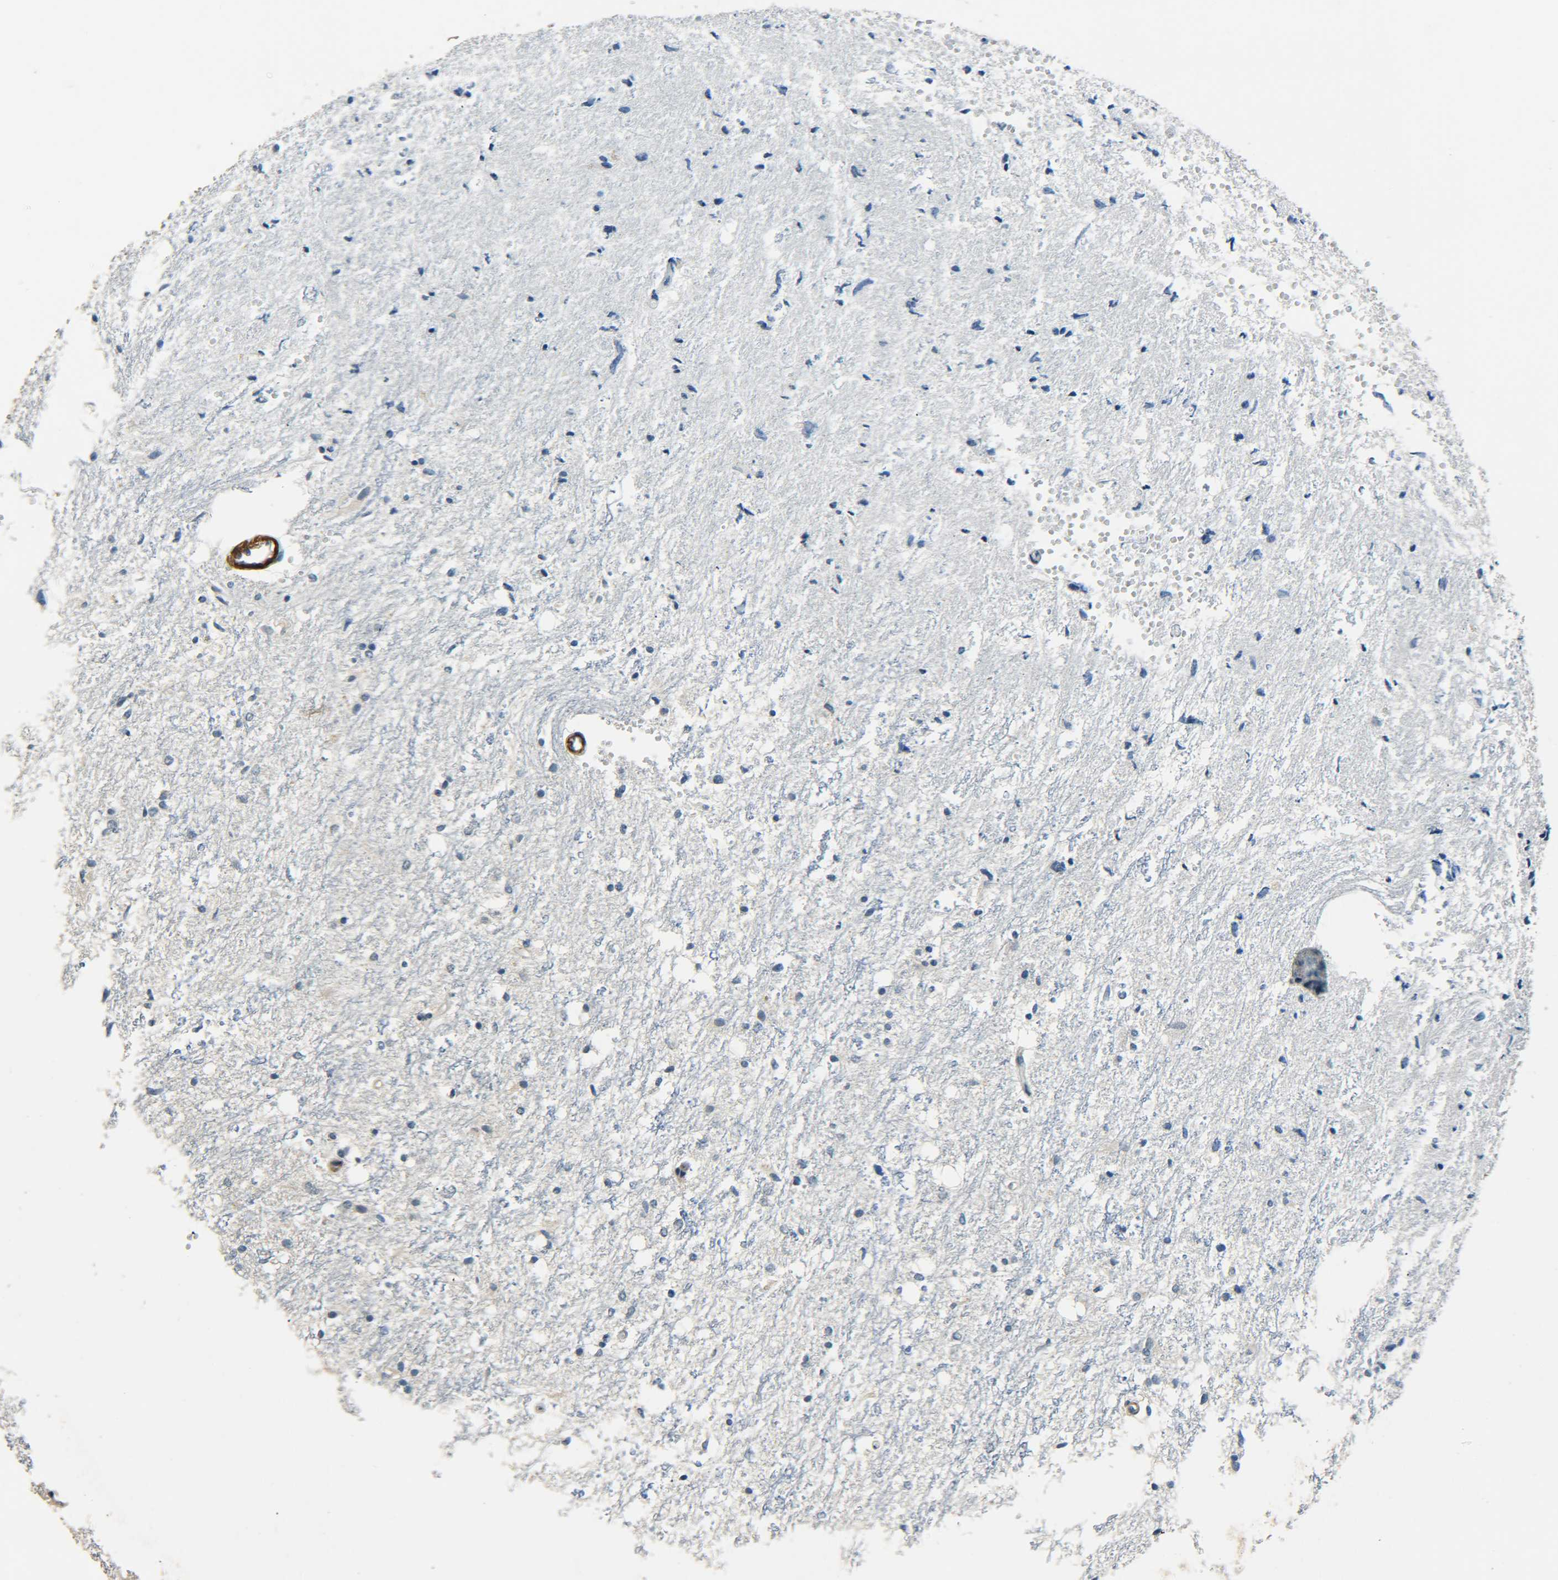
{"staining": {"intensity": "negative", "quantity": "none", "location": "none"}, "tissue": "glioma", "cell_type": "Tumor cells", "image_type": "cancer", "snomed": [{"axis": "morphology", "description": "Glioma, malignant, High grade"}, {"axis": "topography", "description": "Brain"}], "caption": "High-grade glioma (malignant) was stained to show a protein in brown. There is no significant expression in tumor cells.", "gene": "MEIS1", "patient": {"sex": "female", "age": 59}}